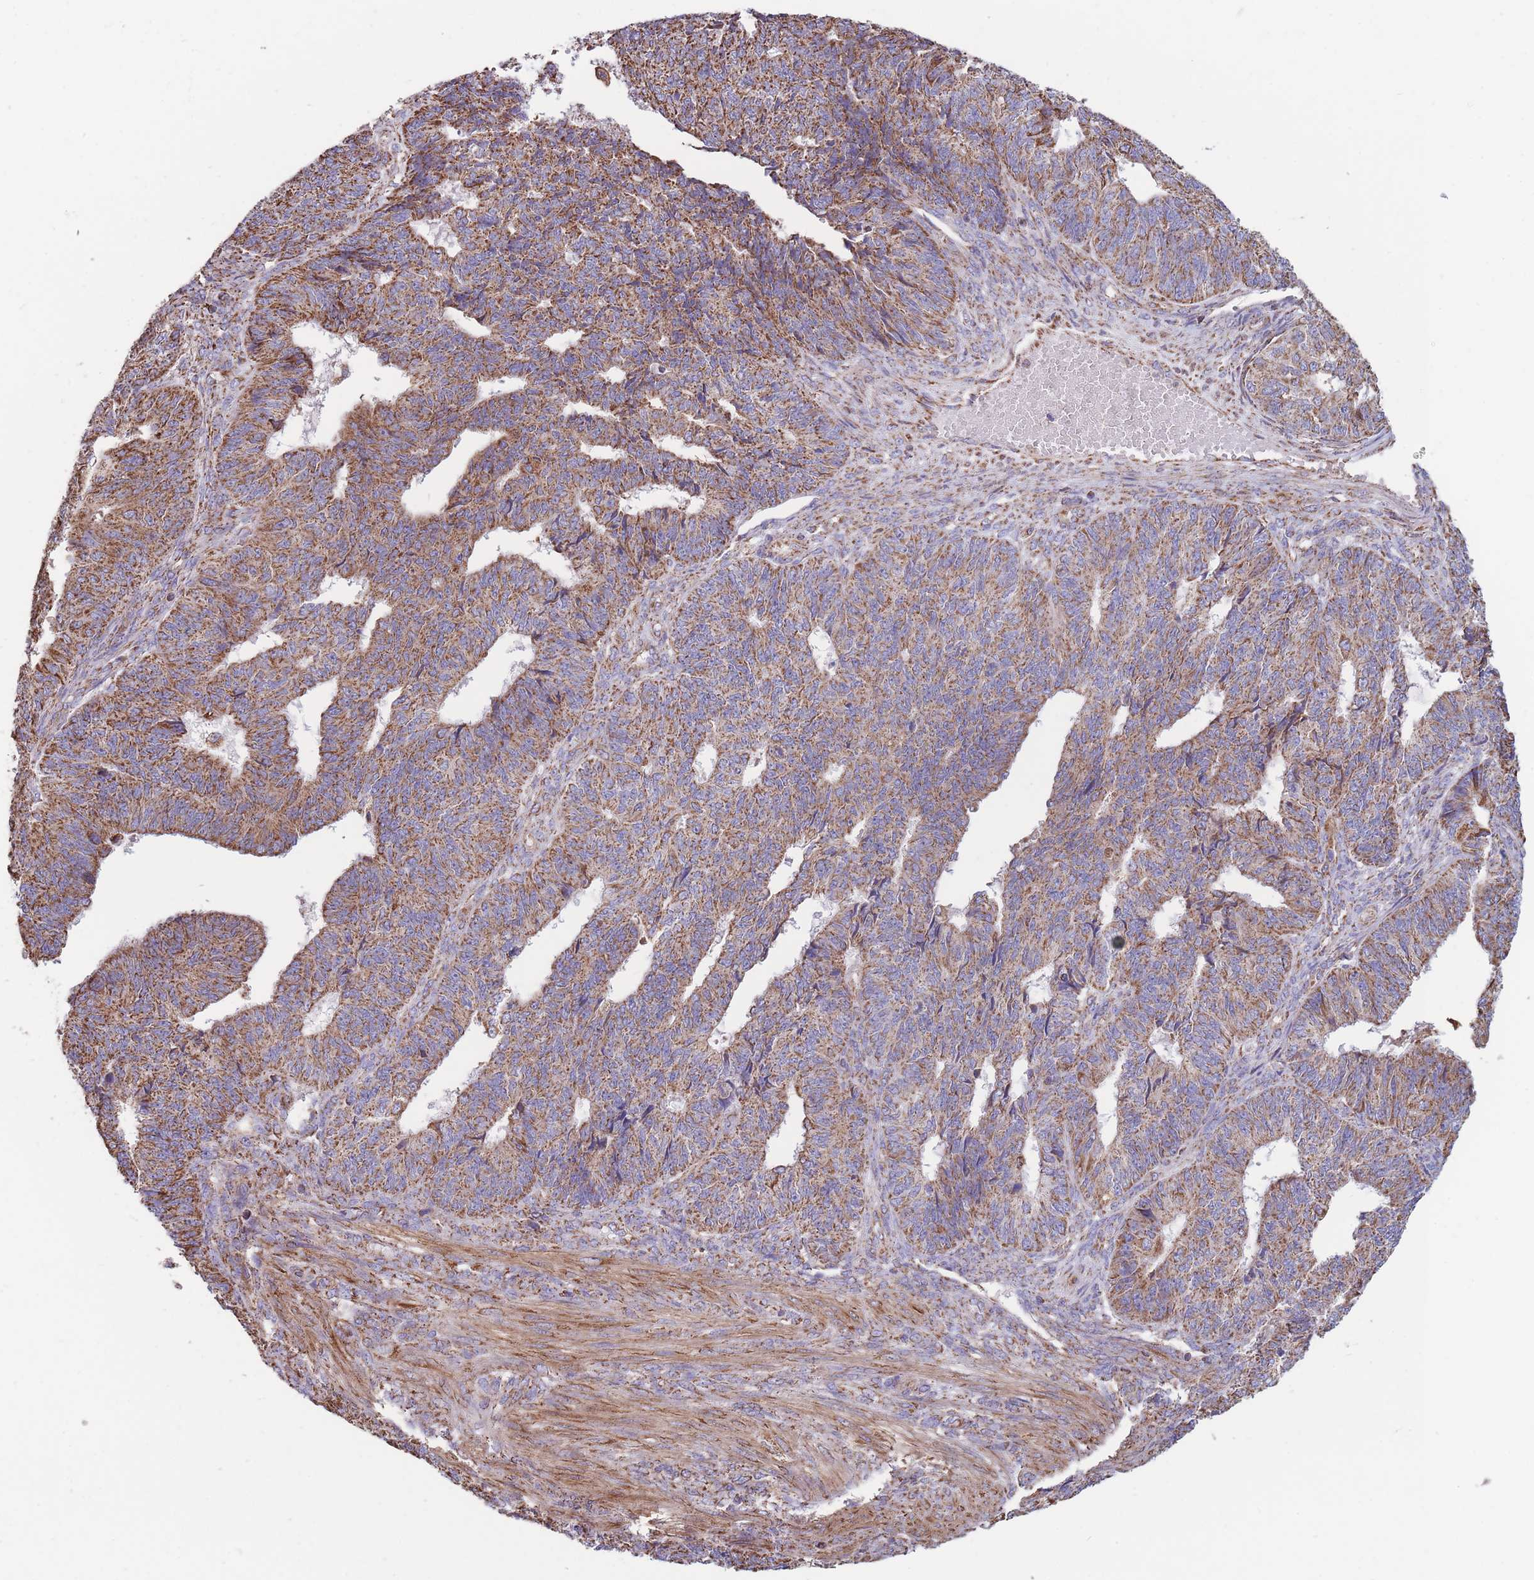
{"staining": {"intensity": "moderate", "quantity": ">75%", "location": "cytoplasmic/membranous"}, "tissue": "endometrial cancer", "cell_type": "Tumor cells", "image_type": "cancer", "snomed": [{"axis": "morphology", "description": "Adenocarcinoma, NOS"}, {"axis": "topography", "description": "Endometrium"}], "caption": "Immunohistochemistry (IHC) staining of adenocarcinoma (endometrial), which exhibits medium levels of moderate cytoplasmic/membranous expression in approximately >75% of tumor cells indicating moderate cytoplasmic/membranous protein expression. The staining was performed using DAB (brown) for protein detection and nuclei were counterstained in hematoxylin (blue).", "gene": "FKBP8", "patient": {"sex": "female", "age": 32}}